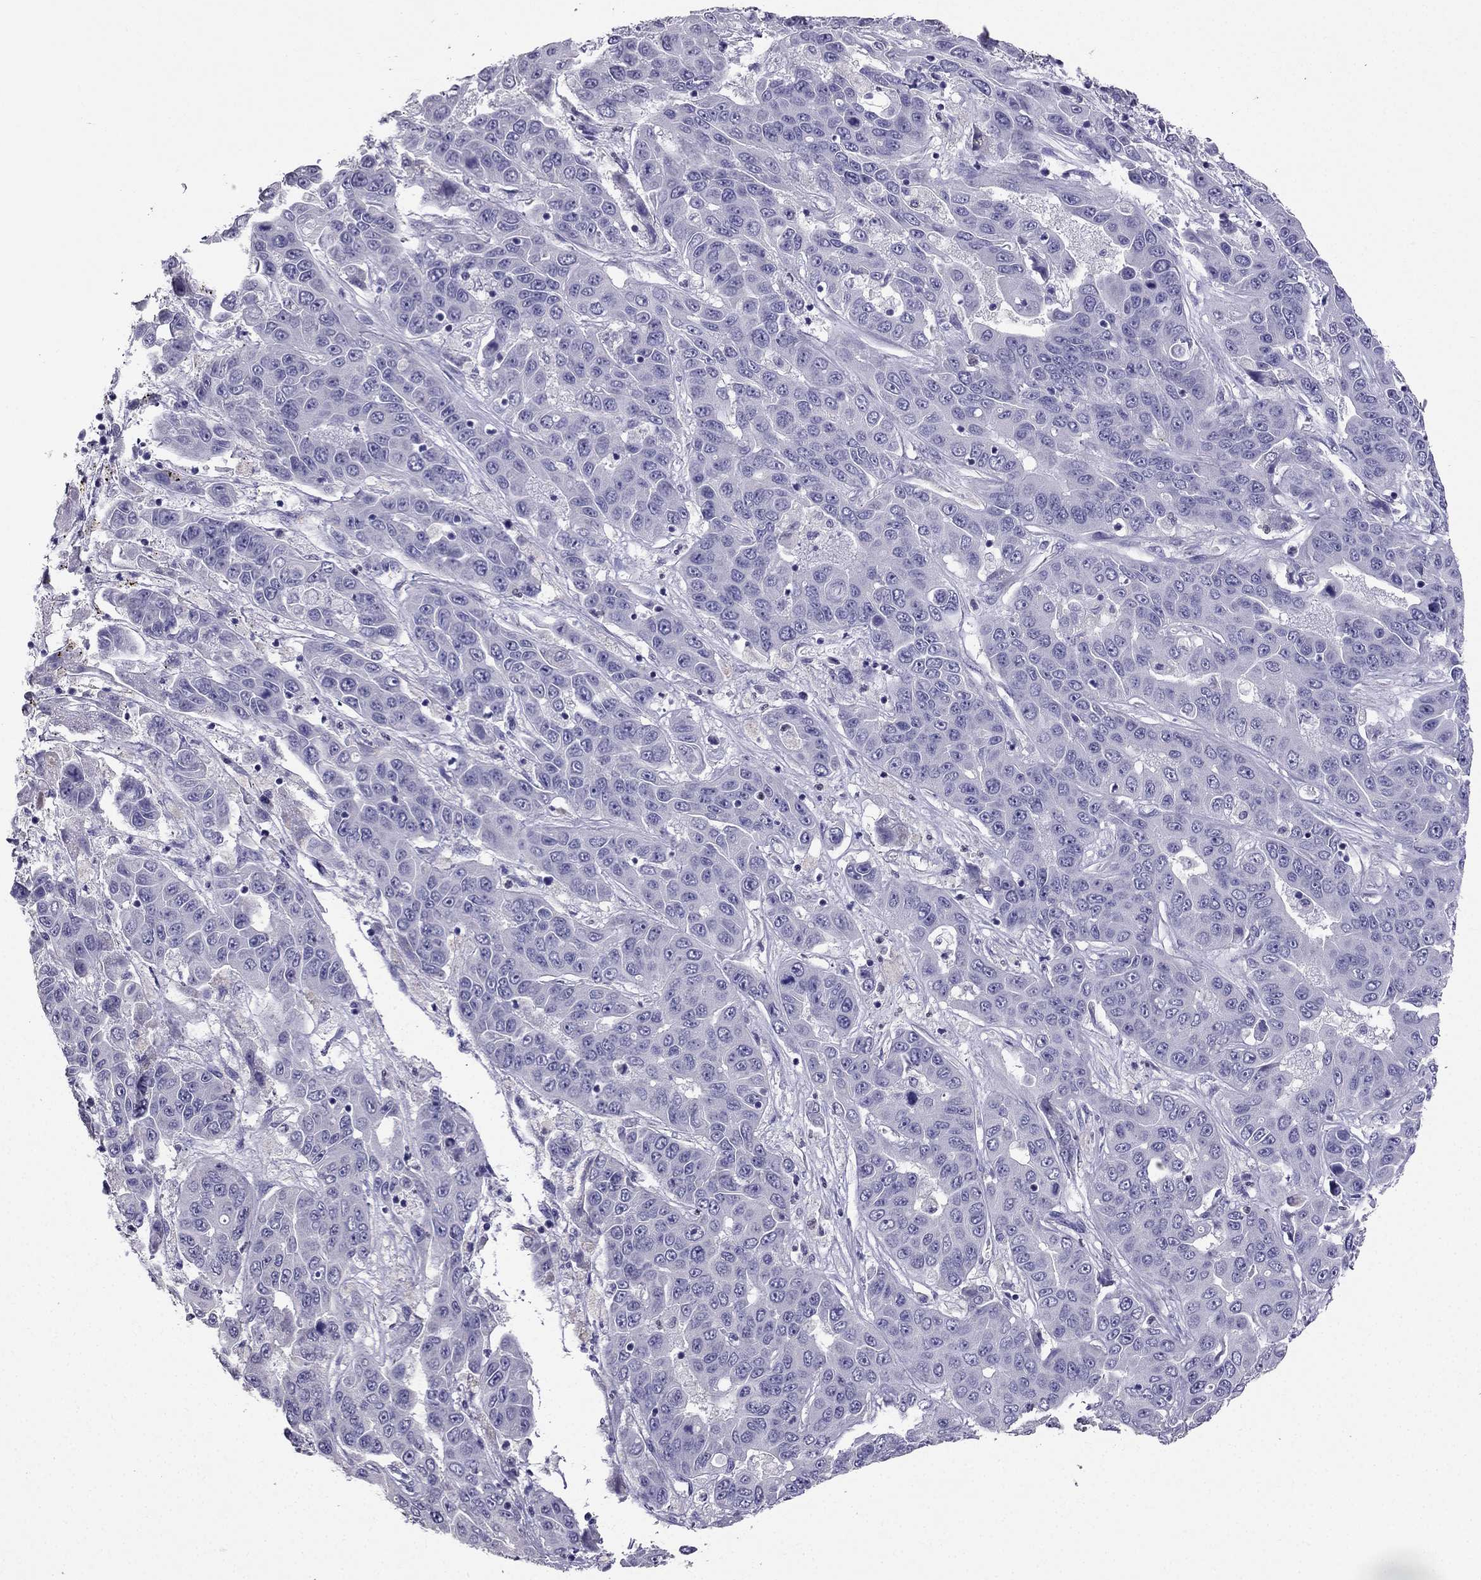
{"staining": {"intensity": "negative", "quantity": "none", "location": "none"}, "tissue": "liver cancer", "cell_type": "Tumor cells", "image_type": "cancer", "snomed": [{"axis": "morphology", "description": "Cholangiocarcinoma"}, {"axis": "topography", "description": "Liver"}], "caption": "The histopathology image shows no significant expression in tumor cells of liver cancer. The staining was performed using DAB to visualize the protein expression in brown, while the nuclei were stained in blue with hematoxylin (Magnification: 20x).", "gene": "ARID3A", "patient": {"sex": "female", "age": 52}}